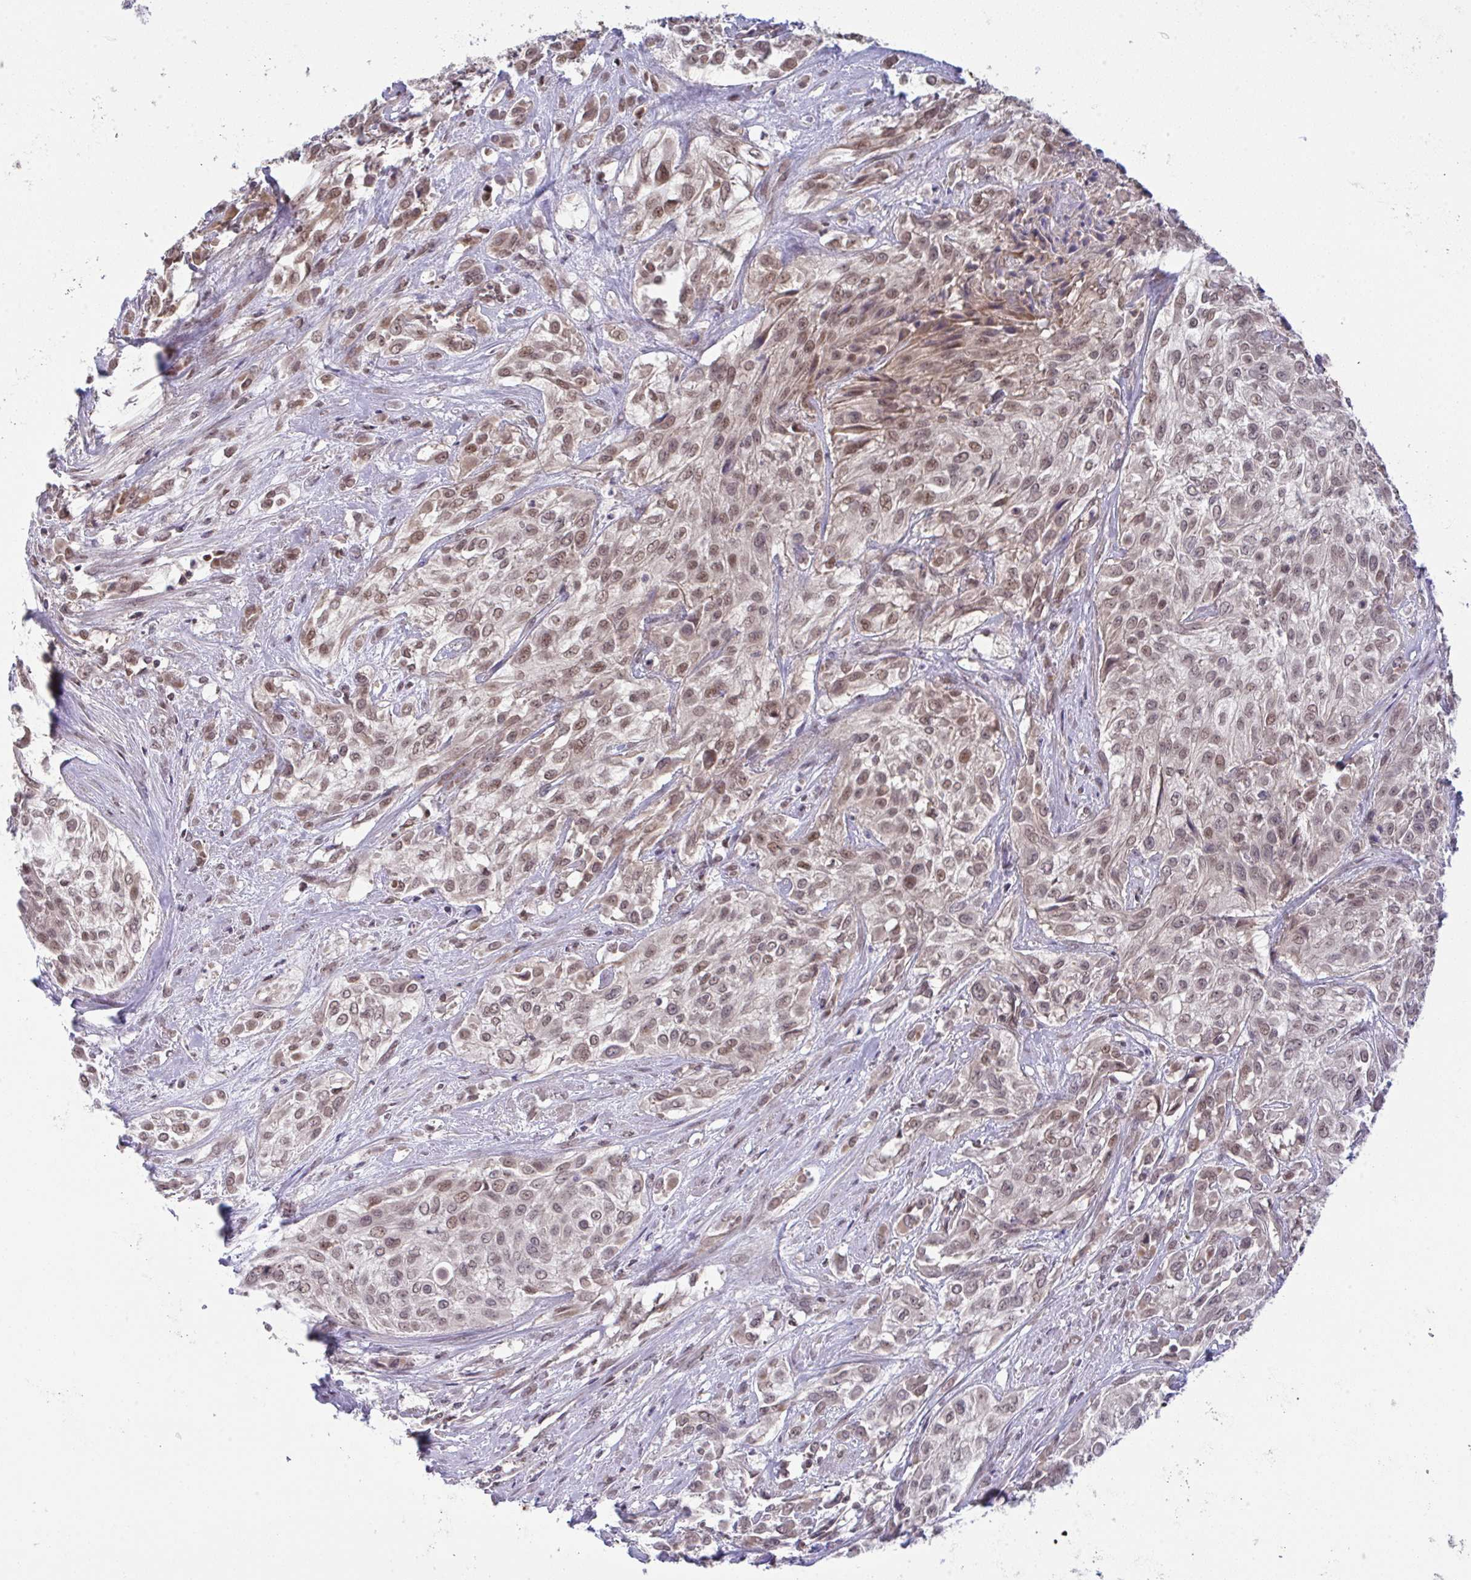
{"staining": {"intensity": "moderate", "quantity": ">75%", "location": "nuclear"}, "tissue": "urothelial cancer", "cell_type": "Tumor cells", "image_type": "cancer", "snomed": [{"axis": "morphology", "description": "Urothelial carcinoma, High grade"}, {"axis": "topography", "description": "Urinary bladder"}], "caption": "Urothelial cancer tissue exhibits moderate nuclear positivity in approximately >75% of tumor cells (Brightfield microscopy of DAB IHC at high magnification).", "gene": "C9orf64", "patient": {"sex": "male", "age": 57}}